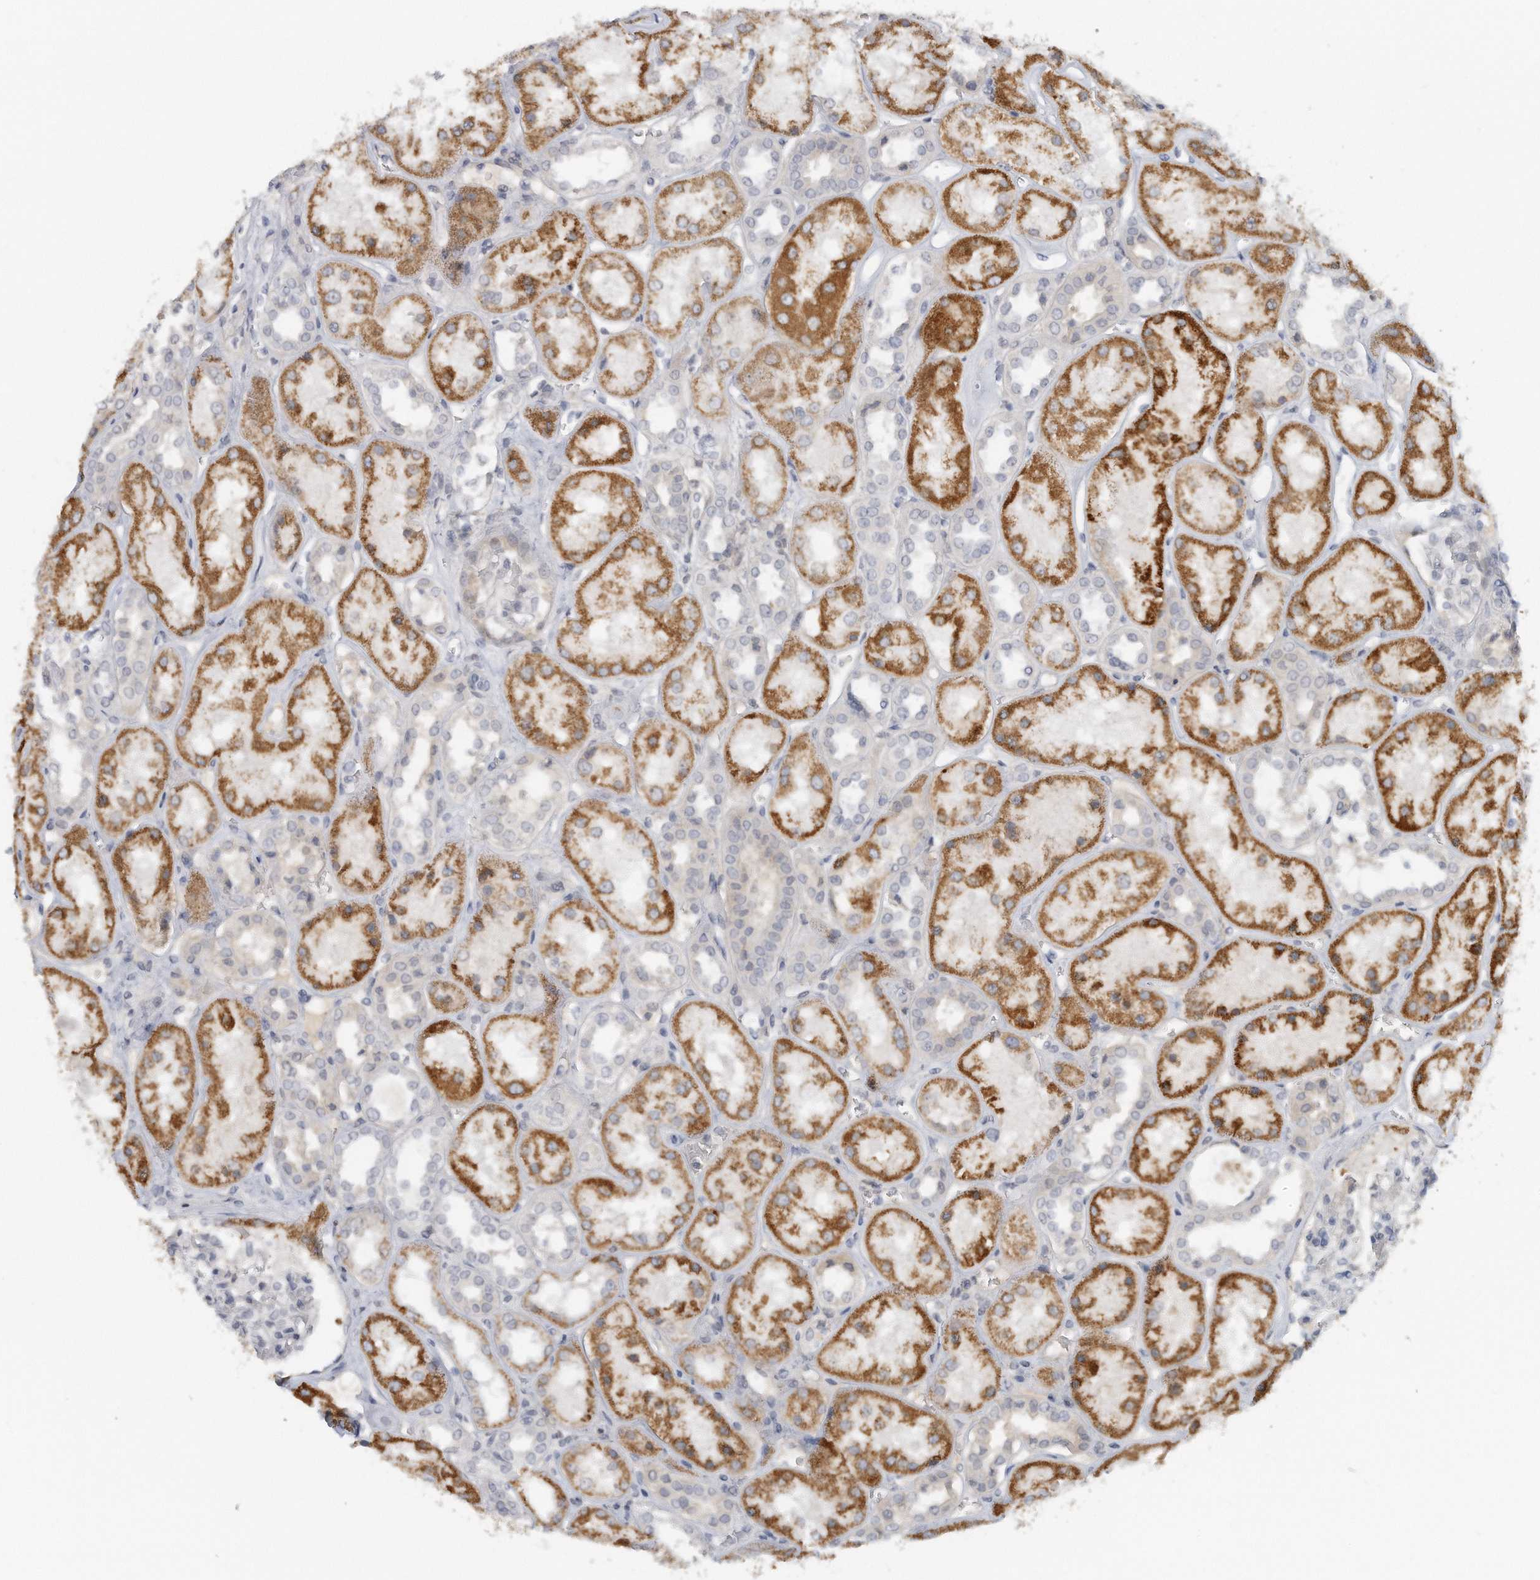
{"staining": {"intensity": "negative", "quantity": "none", "location": "none"}, "tissue": "kidney", "cell_type": "Cells in glomeruli", "image_type": "normal", "snomed": [{"axis": "morphology", "description": "Normal tissue, NOS"}, {"axis": "topography", "description": "Kidney"}], "caption": "The histopathology image exhibits no significant expression in cells in glomeruli of kidney.", "gene": "DDX43", "patient": {"sex": "male", "age": 70}}